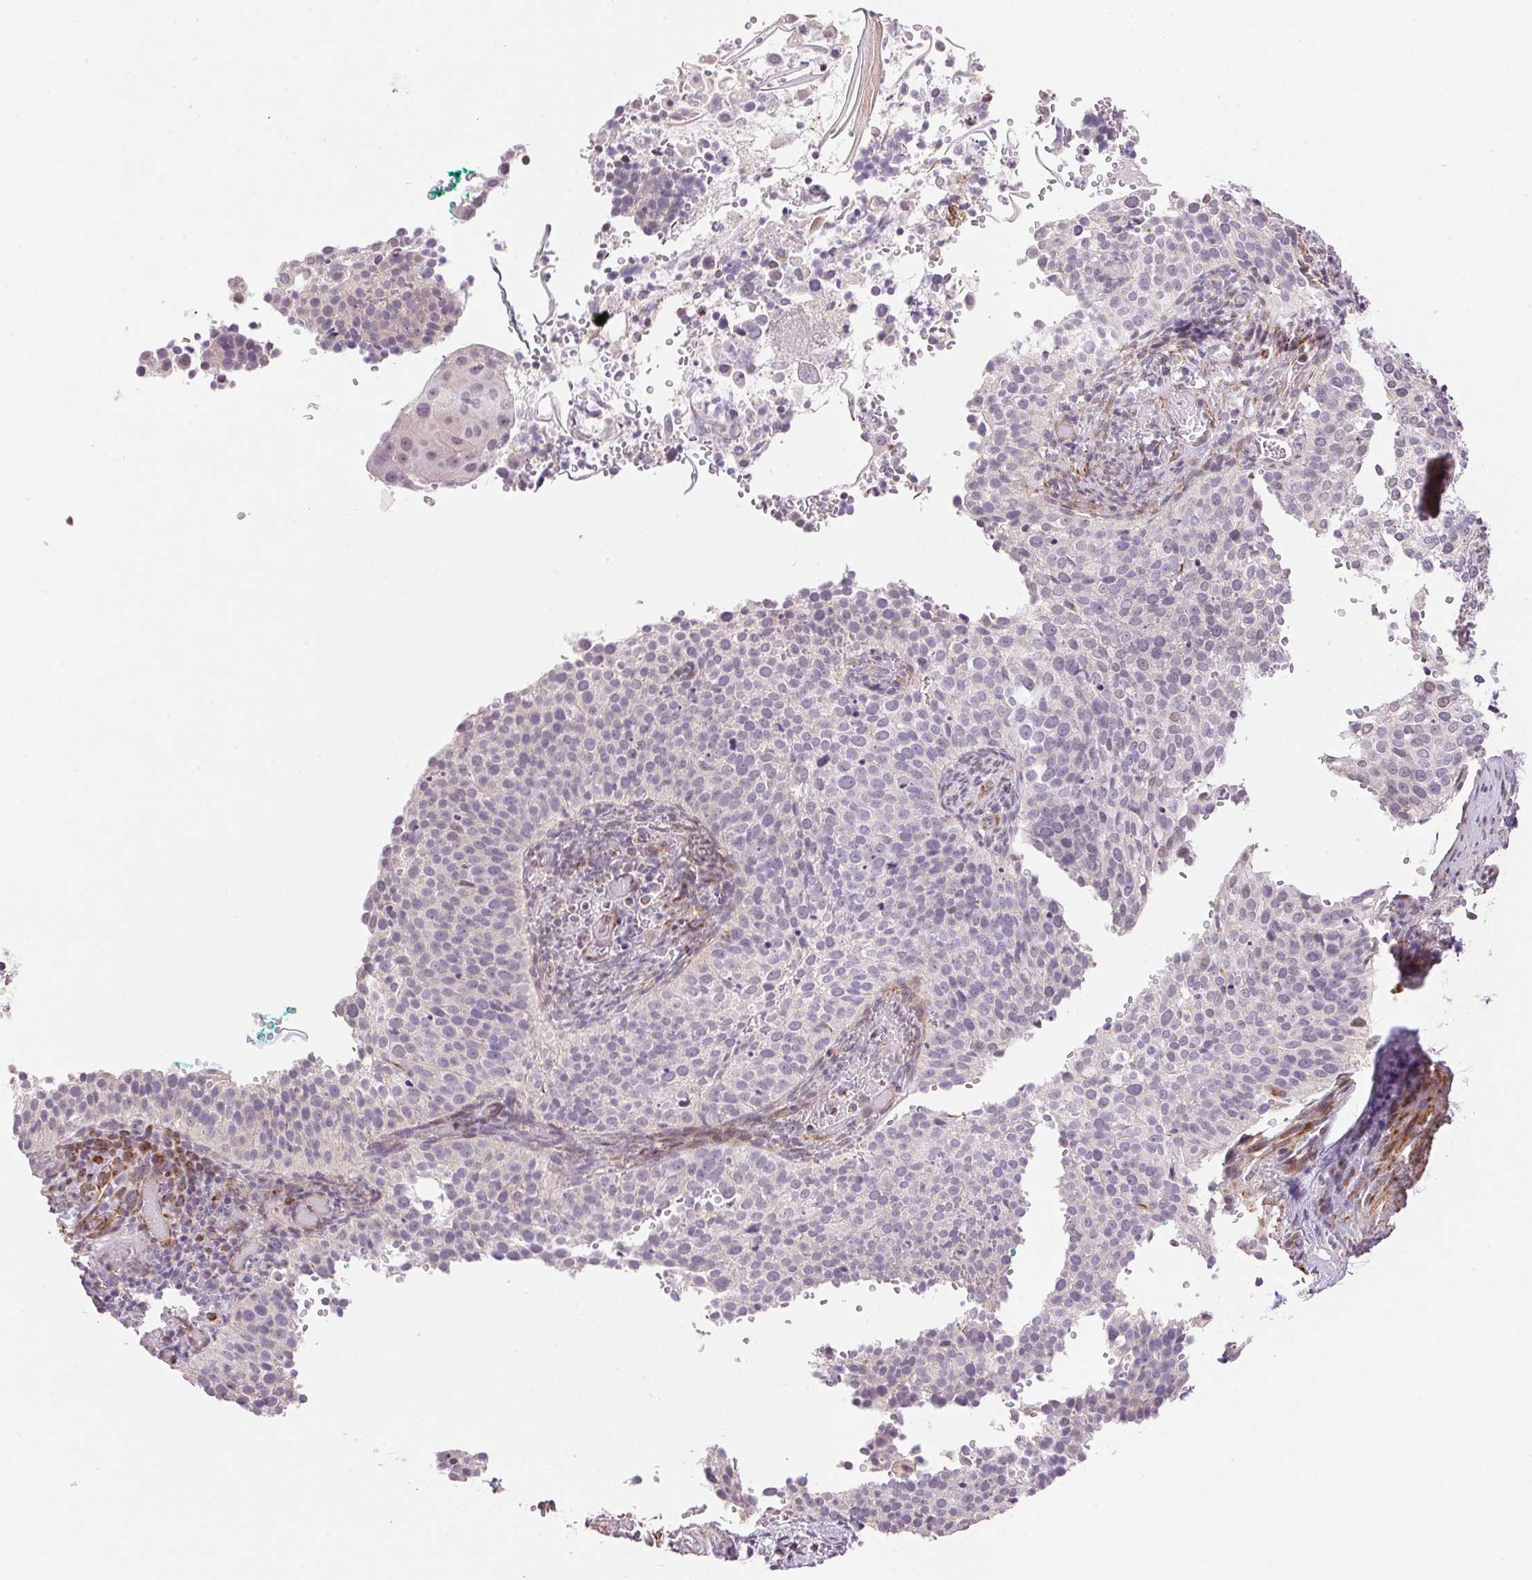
{"staining": {"intensity": "negative", "quantity": "none", "location": "none"}, "tissue": "cervical cancer", "cell_type": "Tumor cells", "image_type": "cancer", "snomed": [{"axis": "morphology", "description": "Squamous cell carcinoma, NOS"}, {"axis": "topography", "description": "Cervix"}], "caption": "Micrograph shows no protein staining in tumor cells of cervical cancer (squamous cell carcinoma) tissue. Nuclei are stained in blue.", "gene": "GYG2", "patient": {"sex": "female", "age": 44}}